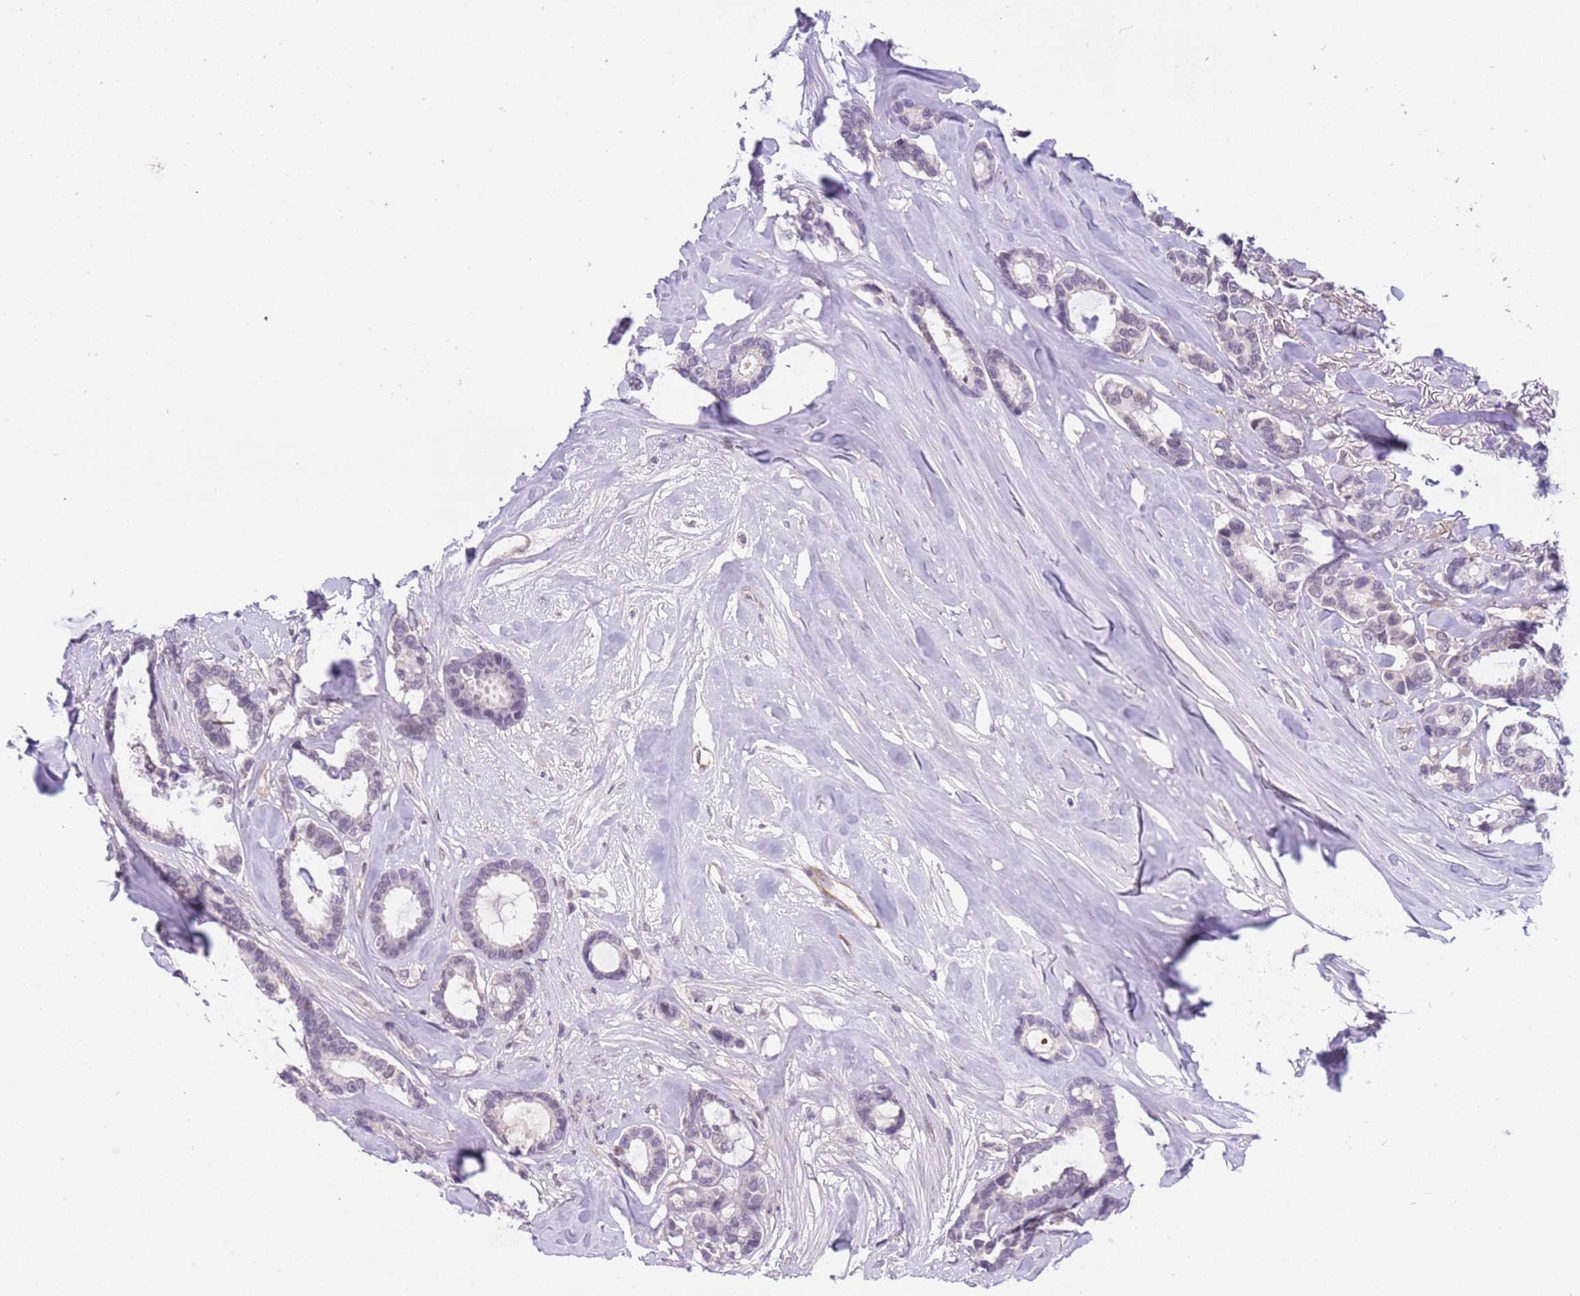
{"staining": {"intensity": "negative", "quantity": "none", "location": "none"}, "tissue": "breast cancer", "cell_type": "Tumor cells", "image_type": "cancer", "snomed": [{"axis": "morphology", "description": "Duct carcinoma"}, {"axis": "topography", "description": "Breast"}], "caption": "IHC of human invasive ductal carcinoma (breast) shows no positivity in tumor cells.", "gene": "MAGEF1", "patient": {"sex": "female", "age": 87}}